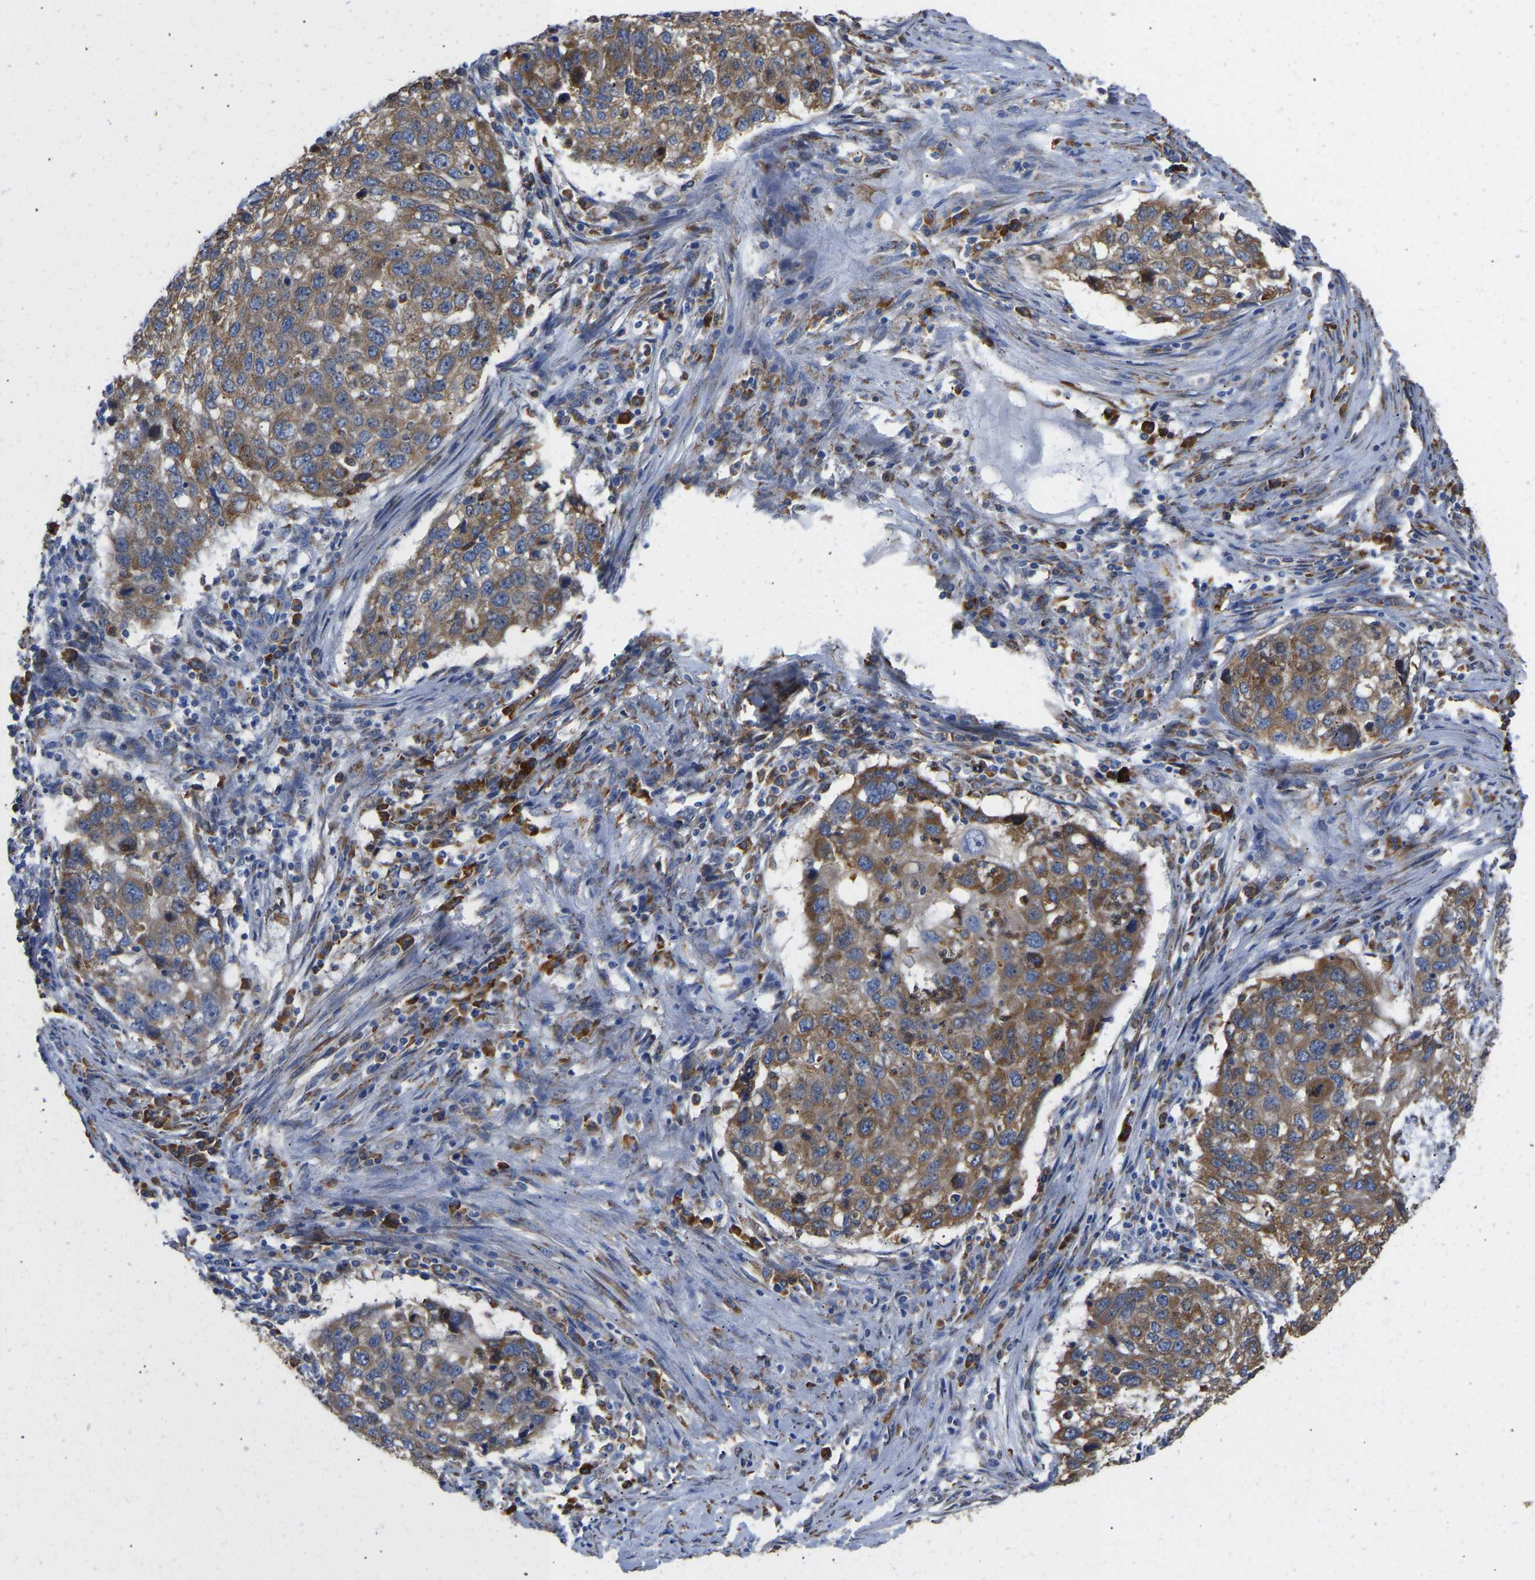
{"staining": {"intensity": "moderate", "quantity": ">75%", "location": "cytoplasmic/membranous"}, "tissue": "lung cancer", "cell_type": "Tumor cells", "image_type": "cancer", "snomed": [{"axis": "morphology", "description": "Squamous cell carcinoma, NOS"}, {"axis": "topography", "description": "Lung"}], "caption": "The photomicrograph displays a brown stain indicating the presence of a protein in the cytoplasmic/membranous of tumor cells in lung cancer. Using DAB (brown) and hematoxylin (blue) stains, captured at high magnification using brightfield microscopy.", "gene": "P4HB", "patient": {"sex": "female", "age": 63}}